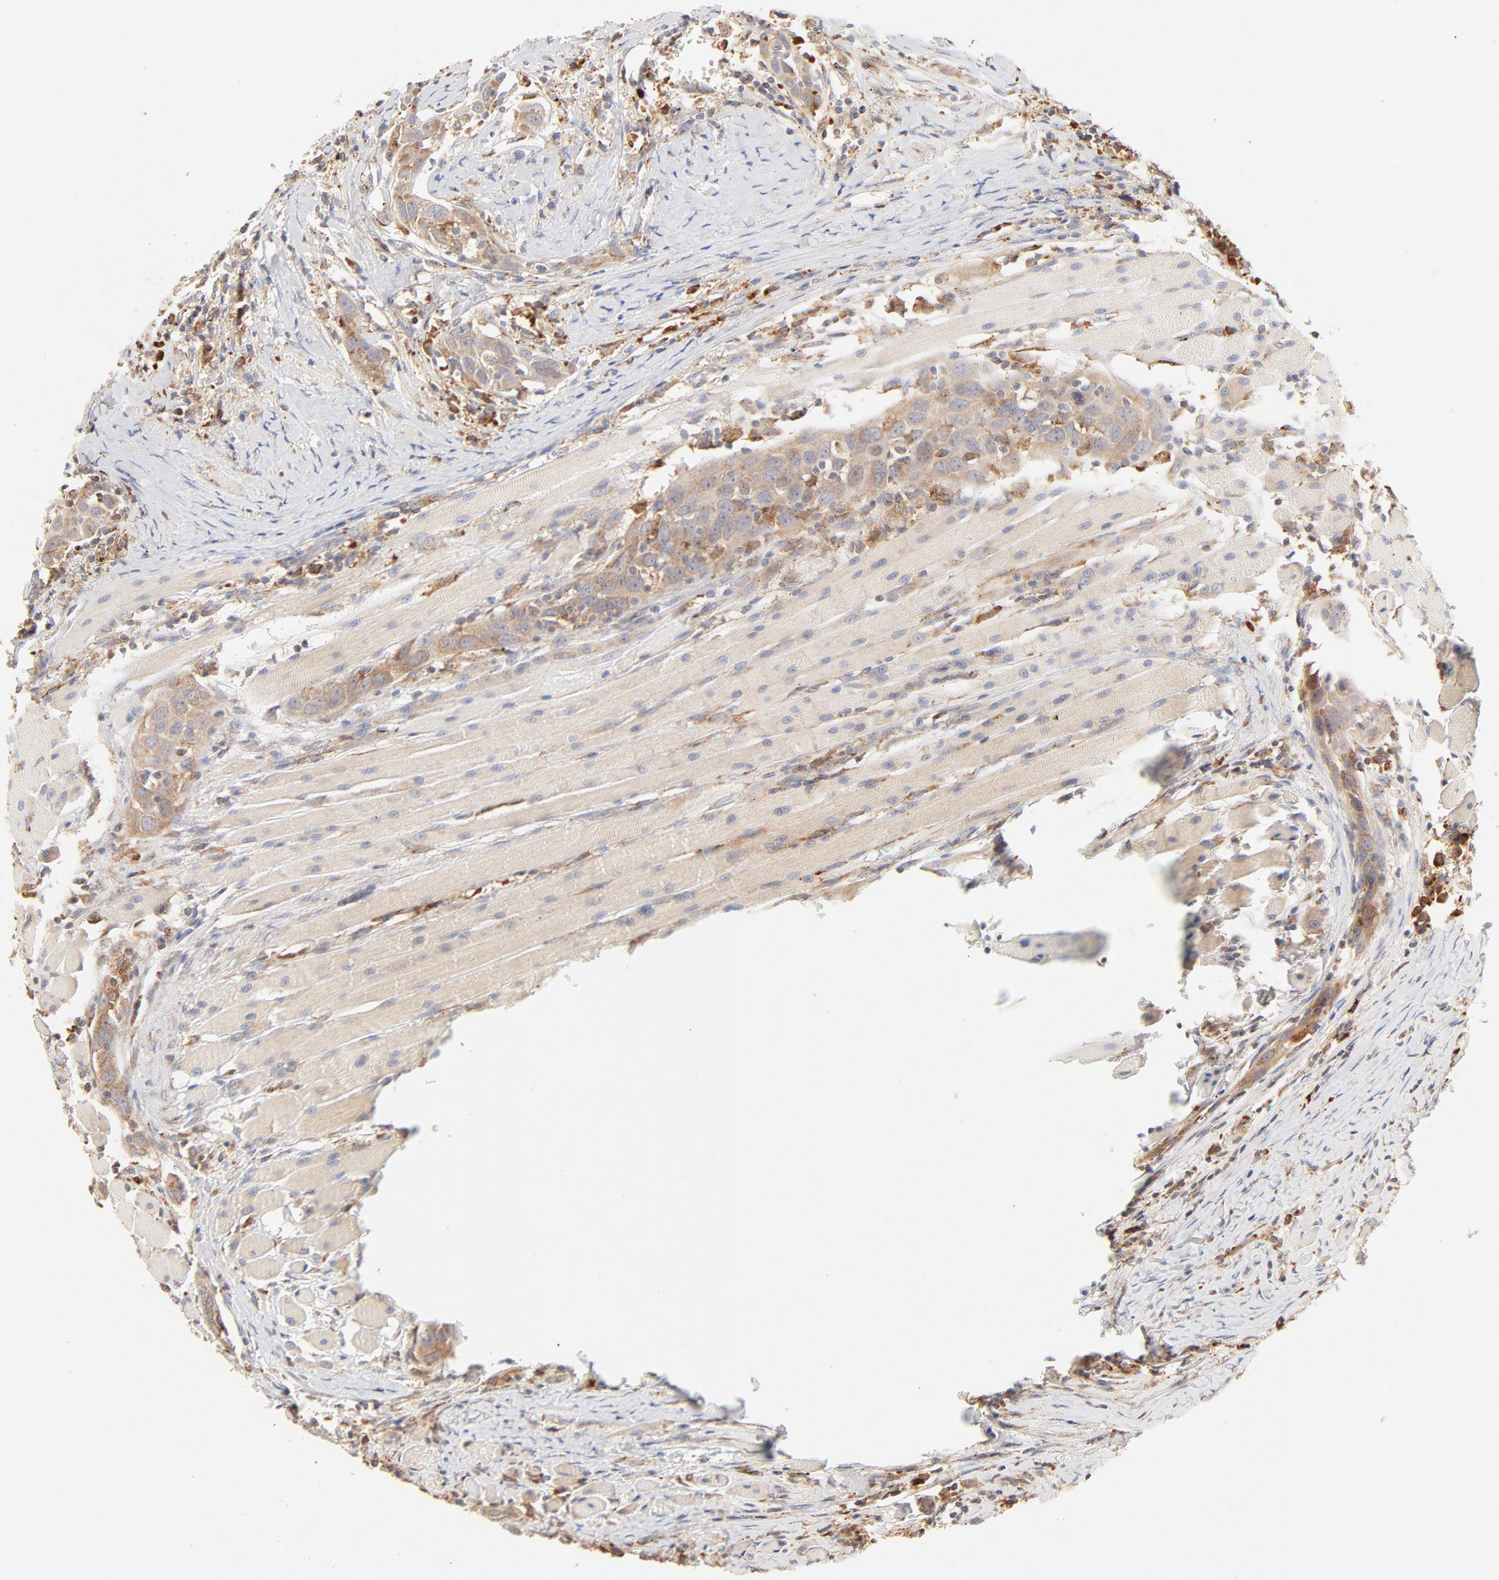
{"staining": {"intensity": "moderate", "quantity": ">75%", "location": "cytoplasmic/membranous"}, "tissue": "head and neck cancer", "cell_type": "Tumor cells", "image_type": "cancer", "snomed": [{"axis": "morphology", "description": "Squamous cell carcinoma, NOS"}, {"axis": "topography", "description": "Oral tissue"}, {"axis": "topography", "description": "Head-Neck"}], "caption": "IHC (DAB) staining of squamous cell carcinoma (head and neck) reveals moderate cytoplasmic/membranous protein positivity in about >75% of tumor cells.", "gene": "PARP12", "patient": {"sex": "female", "age": 50}}